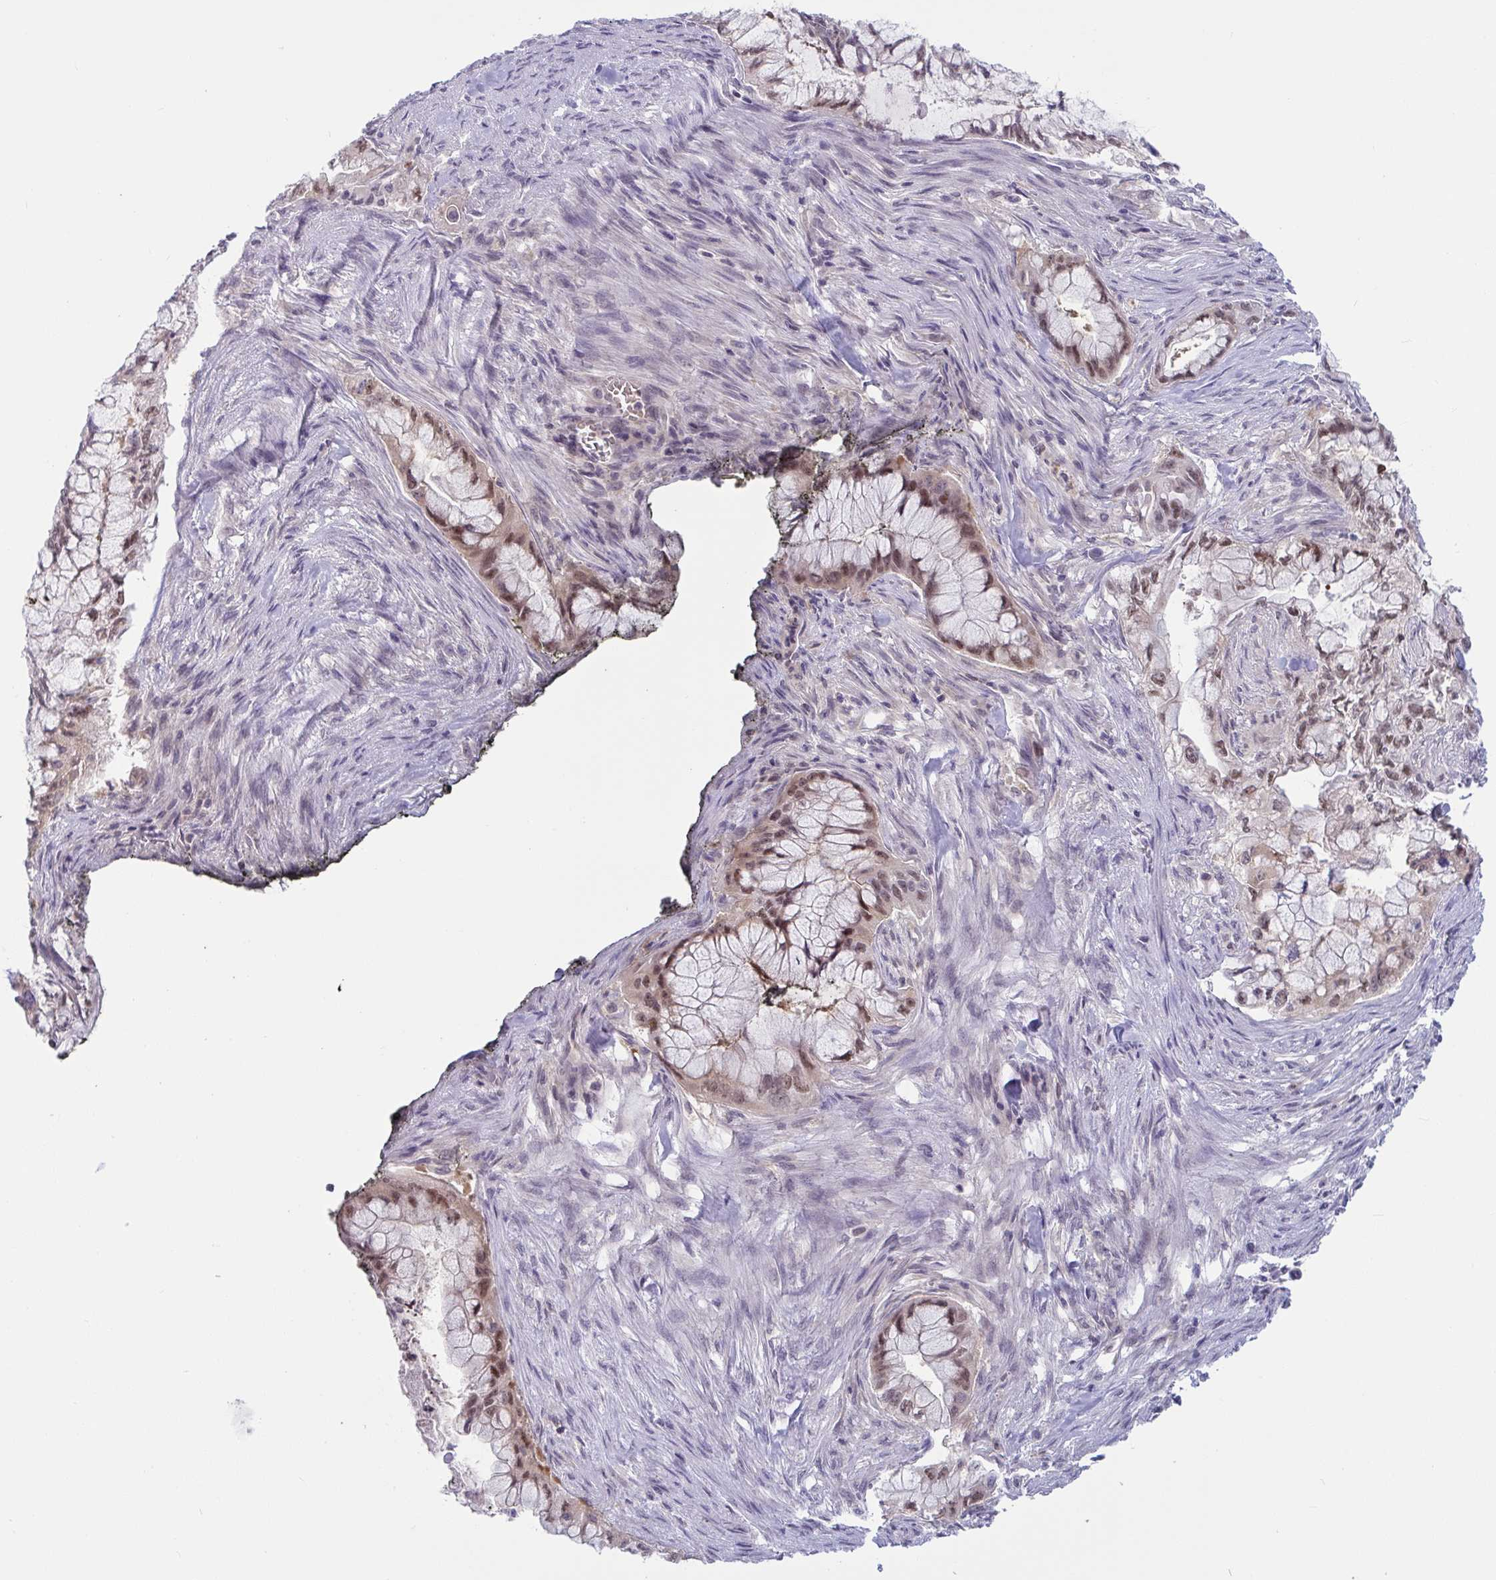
{"staining": {"intensity": "moderate", "quantity": "<25%", "location": "nuclear"}, "tissue": "pancreatic cancer", "cell_type": "Tumor cells", "image_type": "cancer", "snomed": [{"axis": "morphology", "description": "Adenocarcinoma, NOS"}, {"axis": "topography", "description": "Pancreas"}], "caption": "About <25% of tumor cells in human adenocarcinoma (pancreatic) exhibit moderate nuclear protein expression as visualized by brown immunohistochemical staining.", "gene": "TSN", "patient": {"sex": "male", "age": 48}}